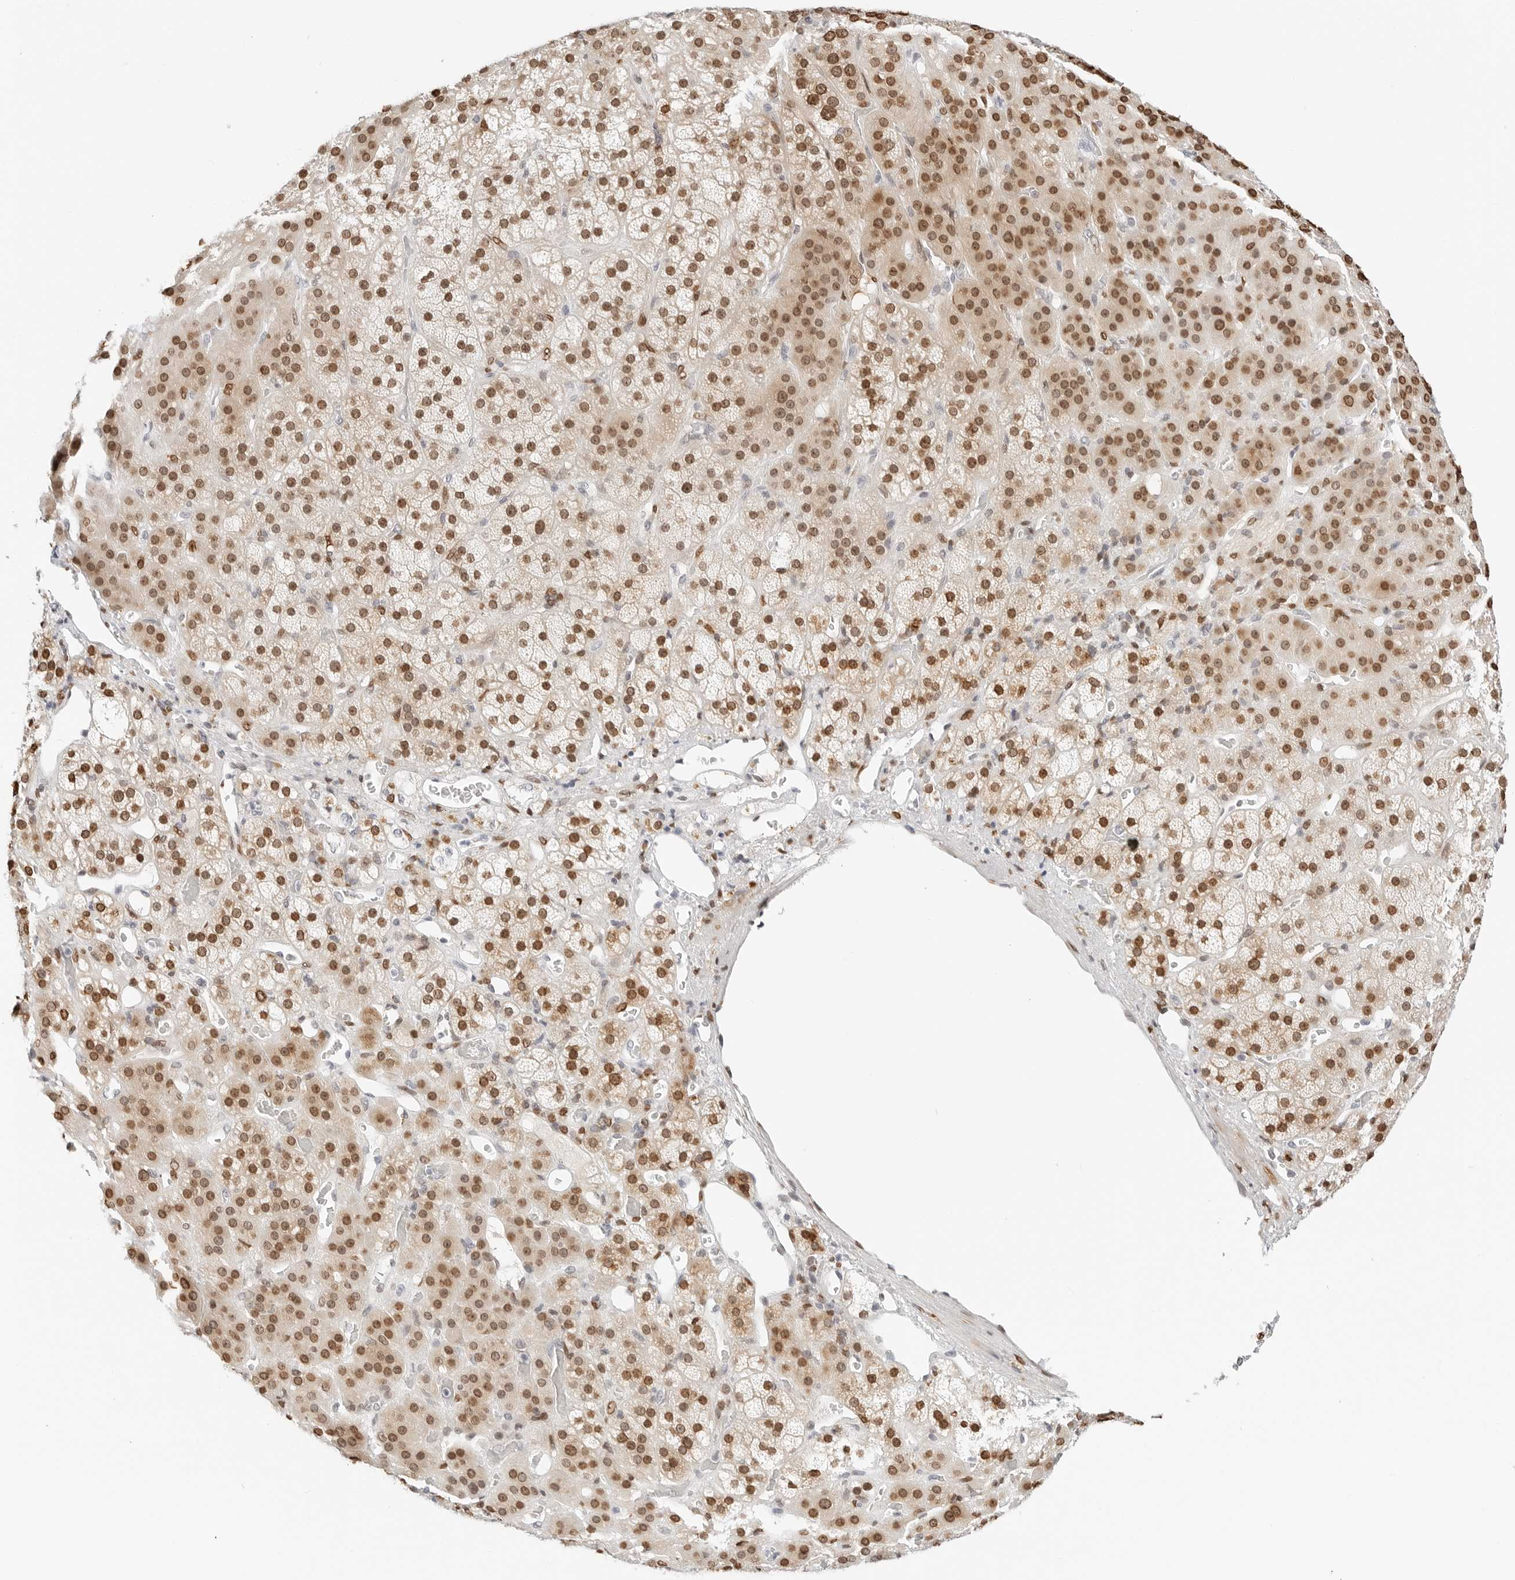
{"staining": {"intensity": "strong", "quantity": ">75%", "location": "nuclear"}, "tissue": "adrenal gland", "cell_type": "Glandular cells", "image_type": "normal", "snomed": [{"axis": "morphology", "description": "Normal tissue, NOS"}, {"axis": "topography", "description": "Adrenal gland"}], "caption": "Benign adrenal gland was stained to show a protein in brown. There is high levels of strong nuclear staining in approximately >75% of glandular cells.", "gene": "SPIDR", "patient": {"sex": "male", "age": 57}}